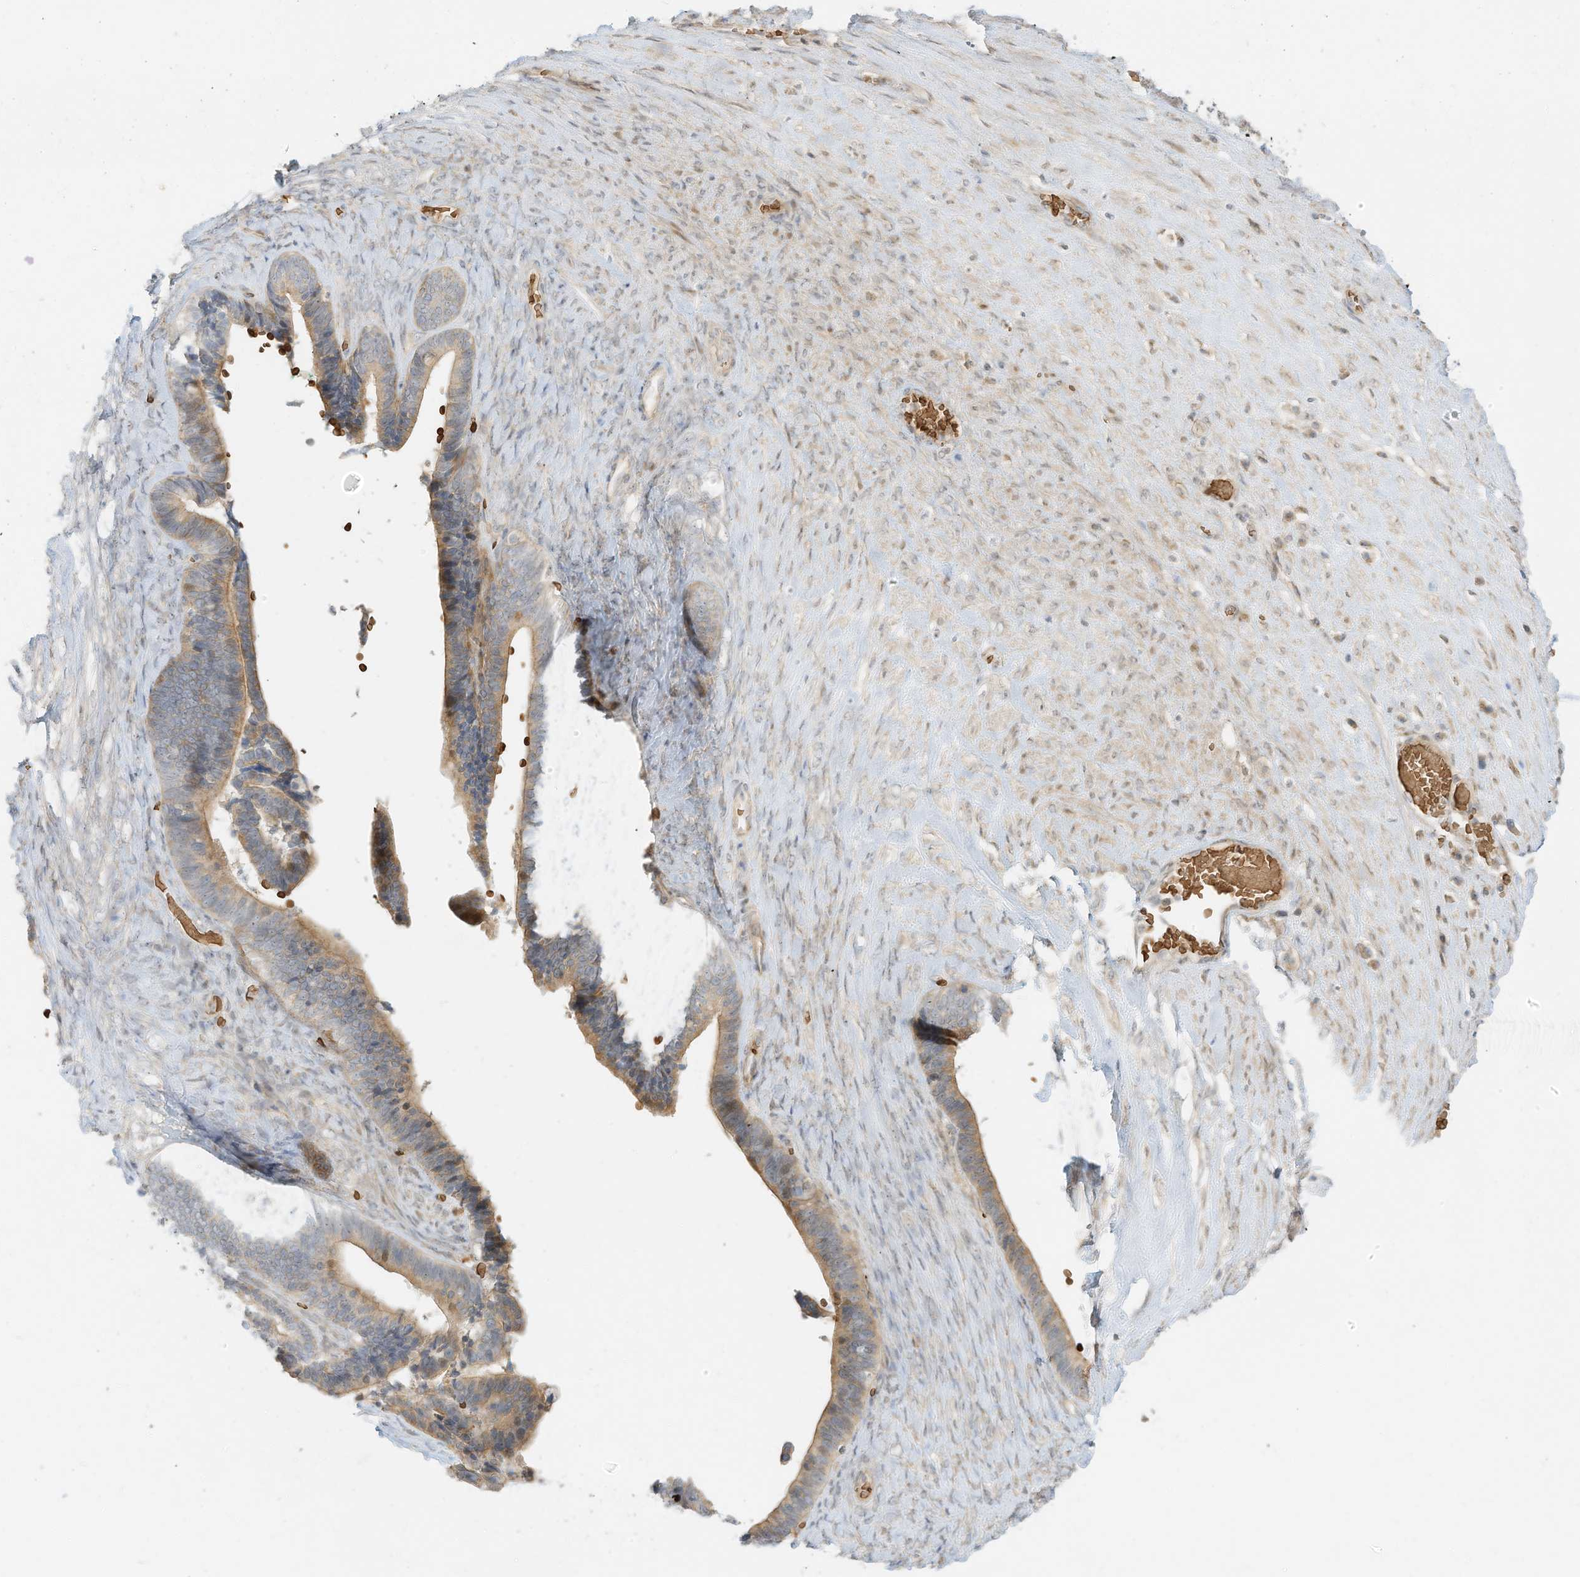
{"staining": {"intensity": "moderate", "quantity": ">75%", "location": "cytoplasmic/membranous"}, "tissue": "ovarian cancer", "cell_type": "Tumor cells", "image_type": "cancer", "snomed": [{"axis": "morphology", "description": "Cystadenocarcinoma, serous, NOS"}, {"axis": "topography", "description": "Ovary"}], "caption": "Ovarian cancer (serous cystadenocarcinoma) tissue displays moderate cytoplasmic/membranous staining in approximately >75% of tumor cells, visualized by immunohistochemistry.", "gene": "OFD1", "patient": {"sex": "female", "age": 56}}